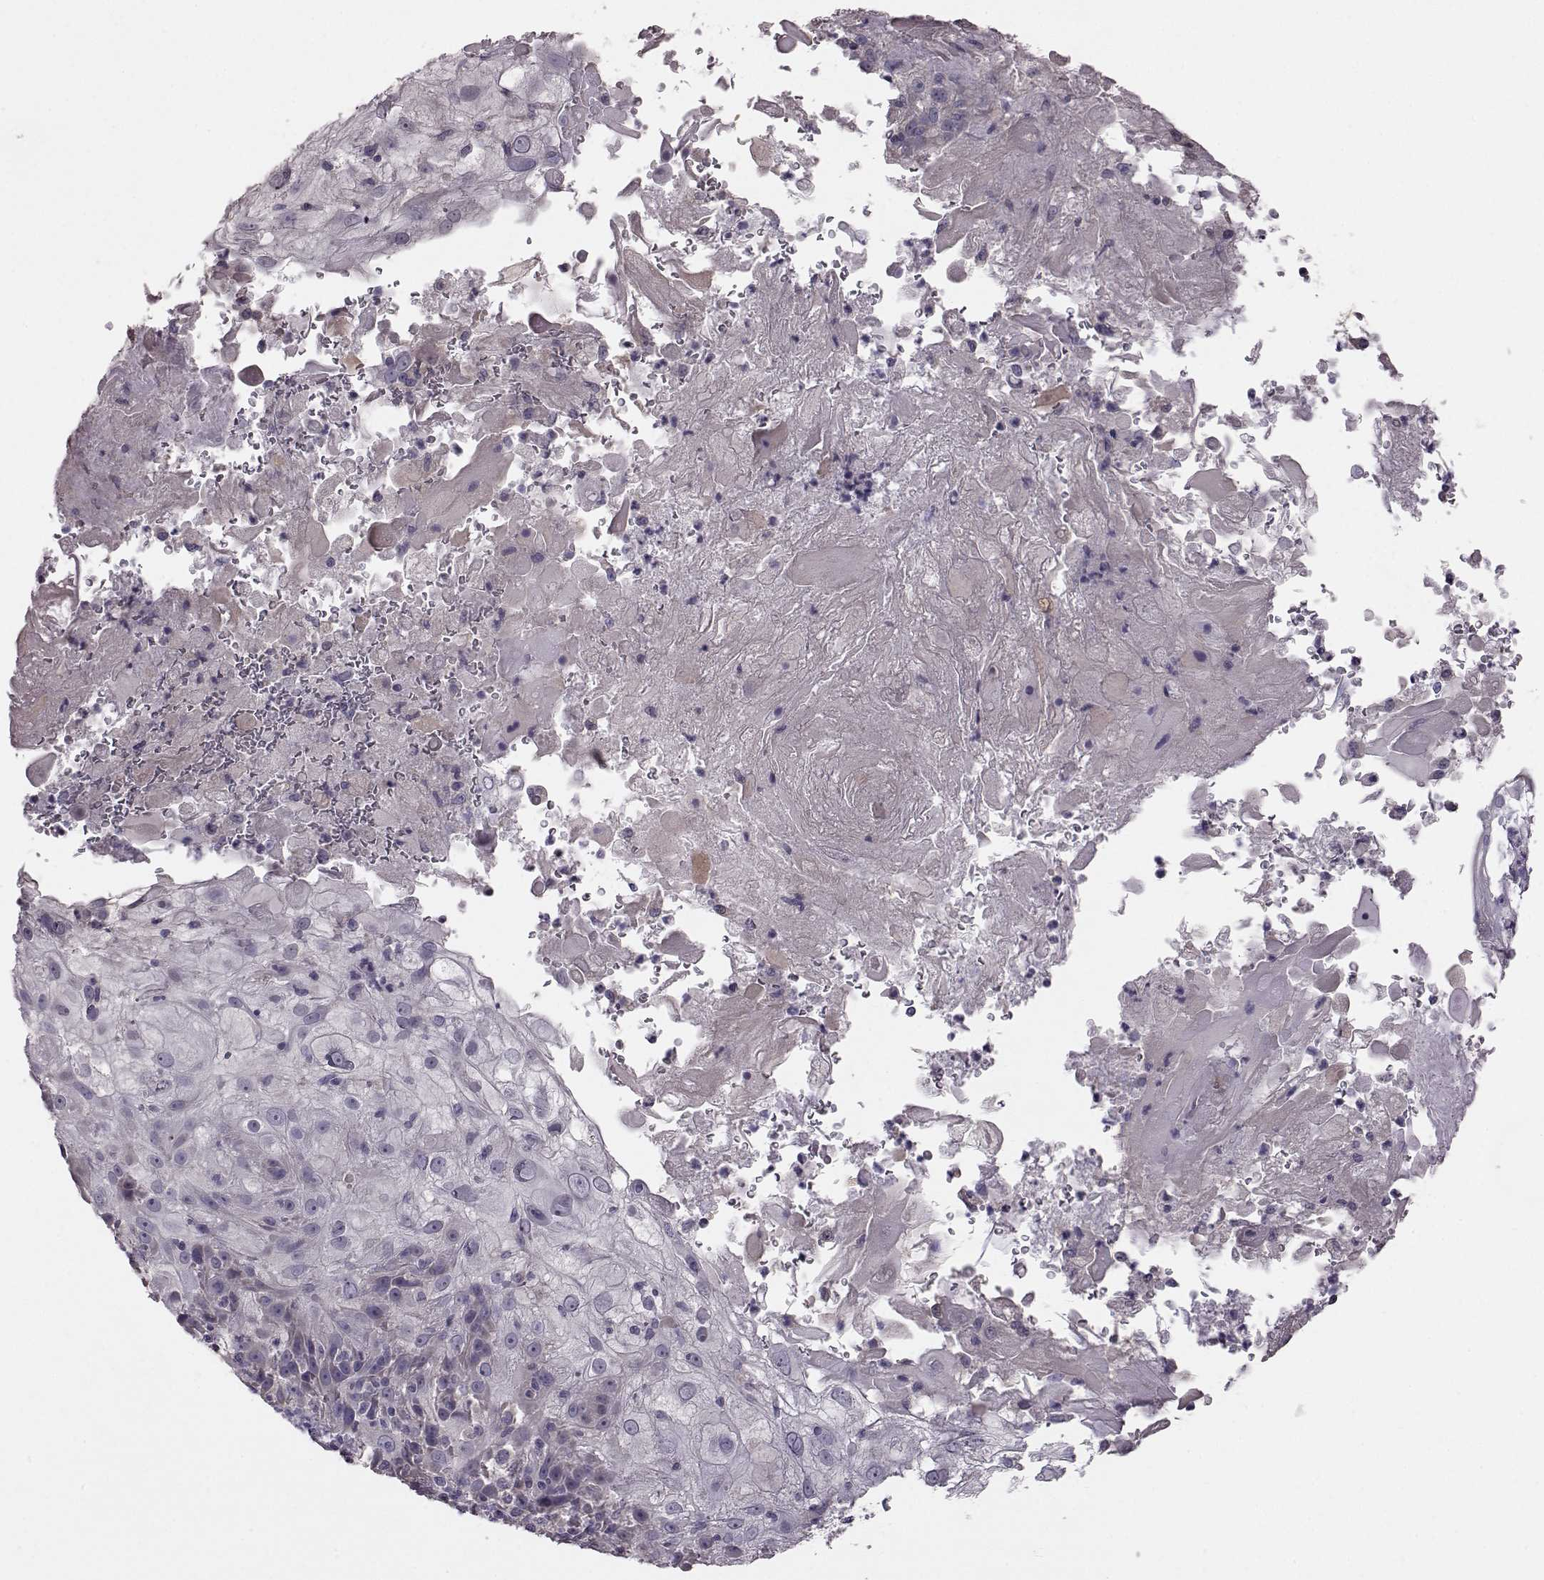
{"staining": {"intensity": "negative", "quantity": "none", "location": "none"}, "tissue": "skin cancer", "cell_type": "Tumor cells", "image_type": "cancer", "snomed": [{"axis": "morphology", "description": "Normal tissue, NOS"}, {"axis": "morphology", "description": "Squamous cell carcinoma, NOS"}, {"axis": "topography", "description": "Skin"}], "caption": "A high-resolution histopathology image shows IHC staining of skin cancer (squamous cell carcinoma), which shows no significant staining in tumor cells.", "gene": "ADGRG2", "patient": {"sex": "female", "age": 83}}